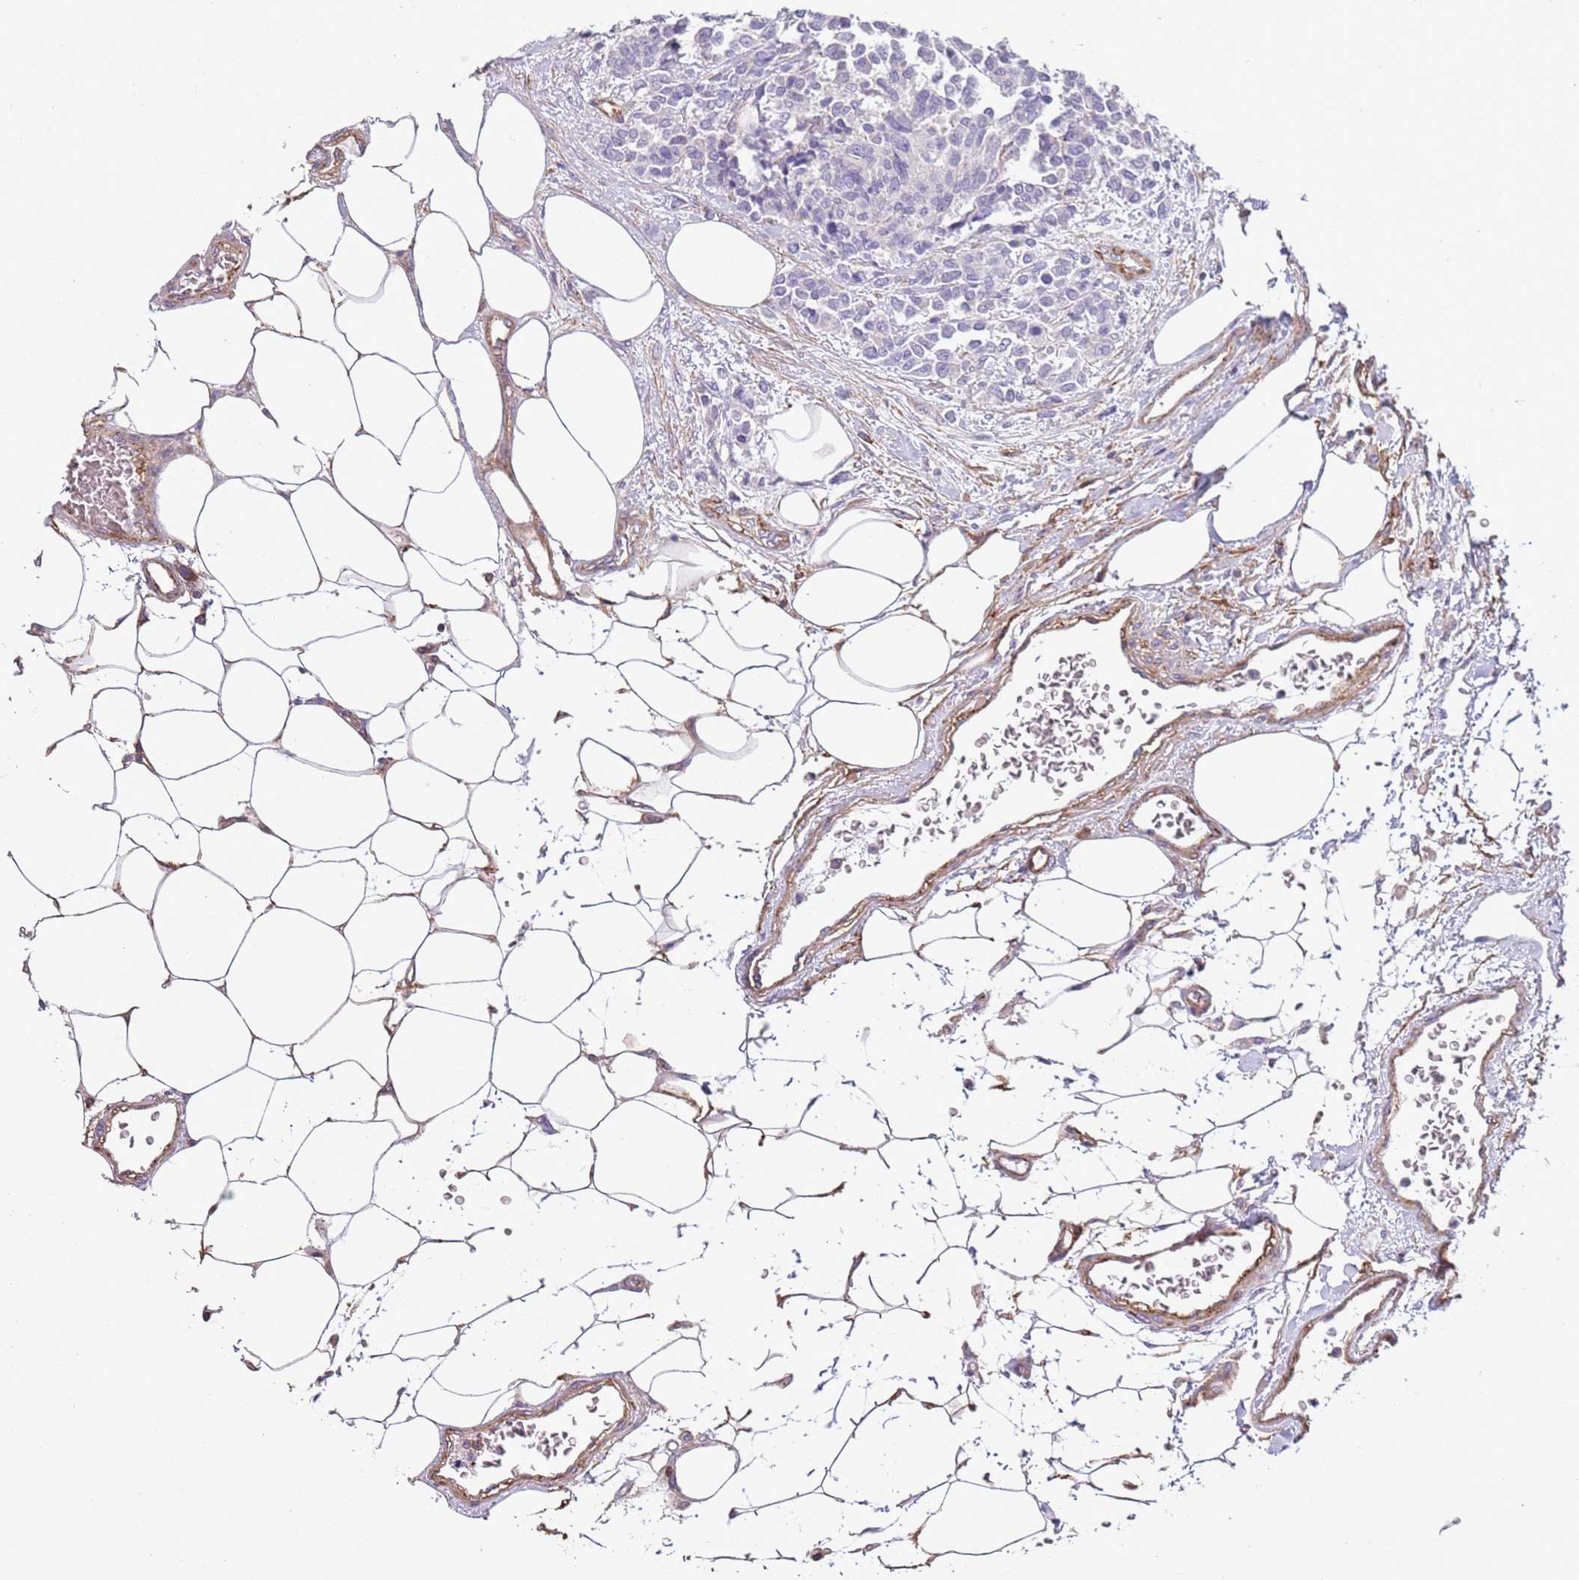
{"staining": {"intensity": "negative", "quantity": "none", "location": "none"}, "tissue": "carcinoid", "cell_type": "Tumor cells", "image_type": "cancer", "snomed": [{"axis": "morphology", "description": "Carcinoid, malignant, NOS"}, {"axis": "topography", "description": "Pancreas"}], "caption": "A high-resolution histopathology image shows immunohistochemistry (IHC) staining of malignant carcinoid, which shows no significant expression in tumor cells.", "gene": "GNAI3", "patient": {"sex": "female", "age": 54}}